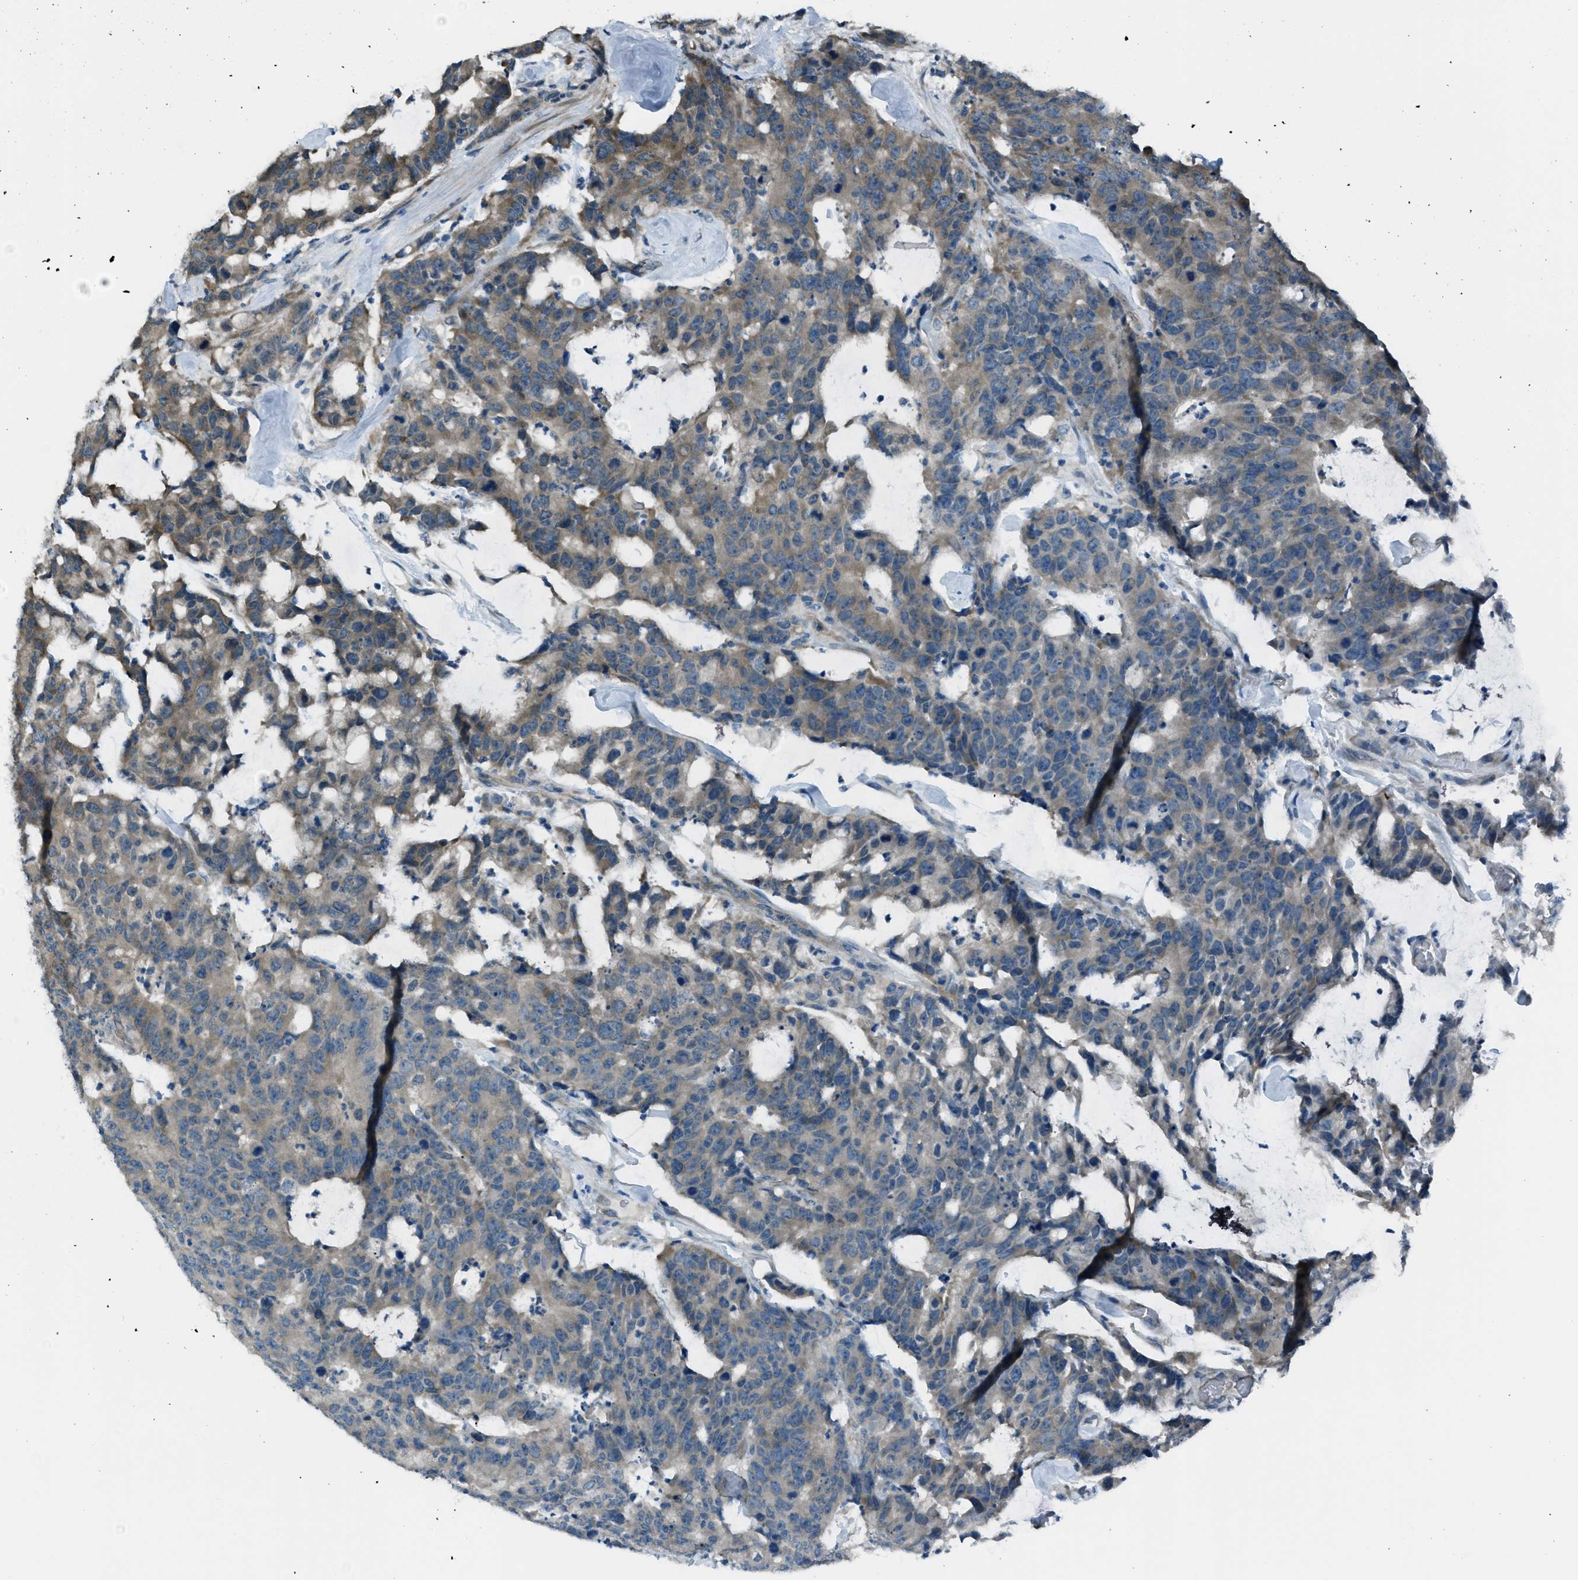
{"staining": {"intensity": "moderate", "quantity": "25%-75%", "location": "cytoplasmic/membranous"}, "tissue": "colorectal cancer", "cell_type": "Tumor cells", "image_type": "cancer", "snomed": [{"axis": "morphology", "description": "Adenocarcinoma, NOS"}, {"axis": "topography", "description": "Colon"}], "caption": "IHC image of neoplastic tissue: human colorectal cancer (adenocarcinoma) stained using immunohistochemistry displays medium levels of moderate protein expression localized specifically in the cytoplasmic/membranous of tumor cells, appearing as a cytoplasmic/membranous brown color.", "gene": "ASAP2", "patient": {"sex": "female", "age": 86}}